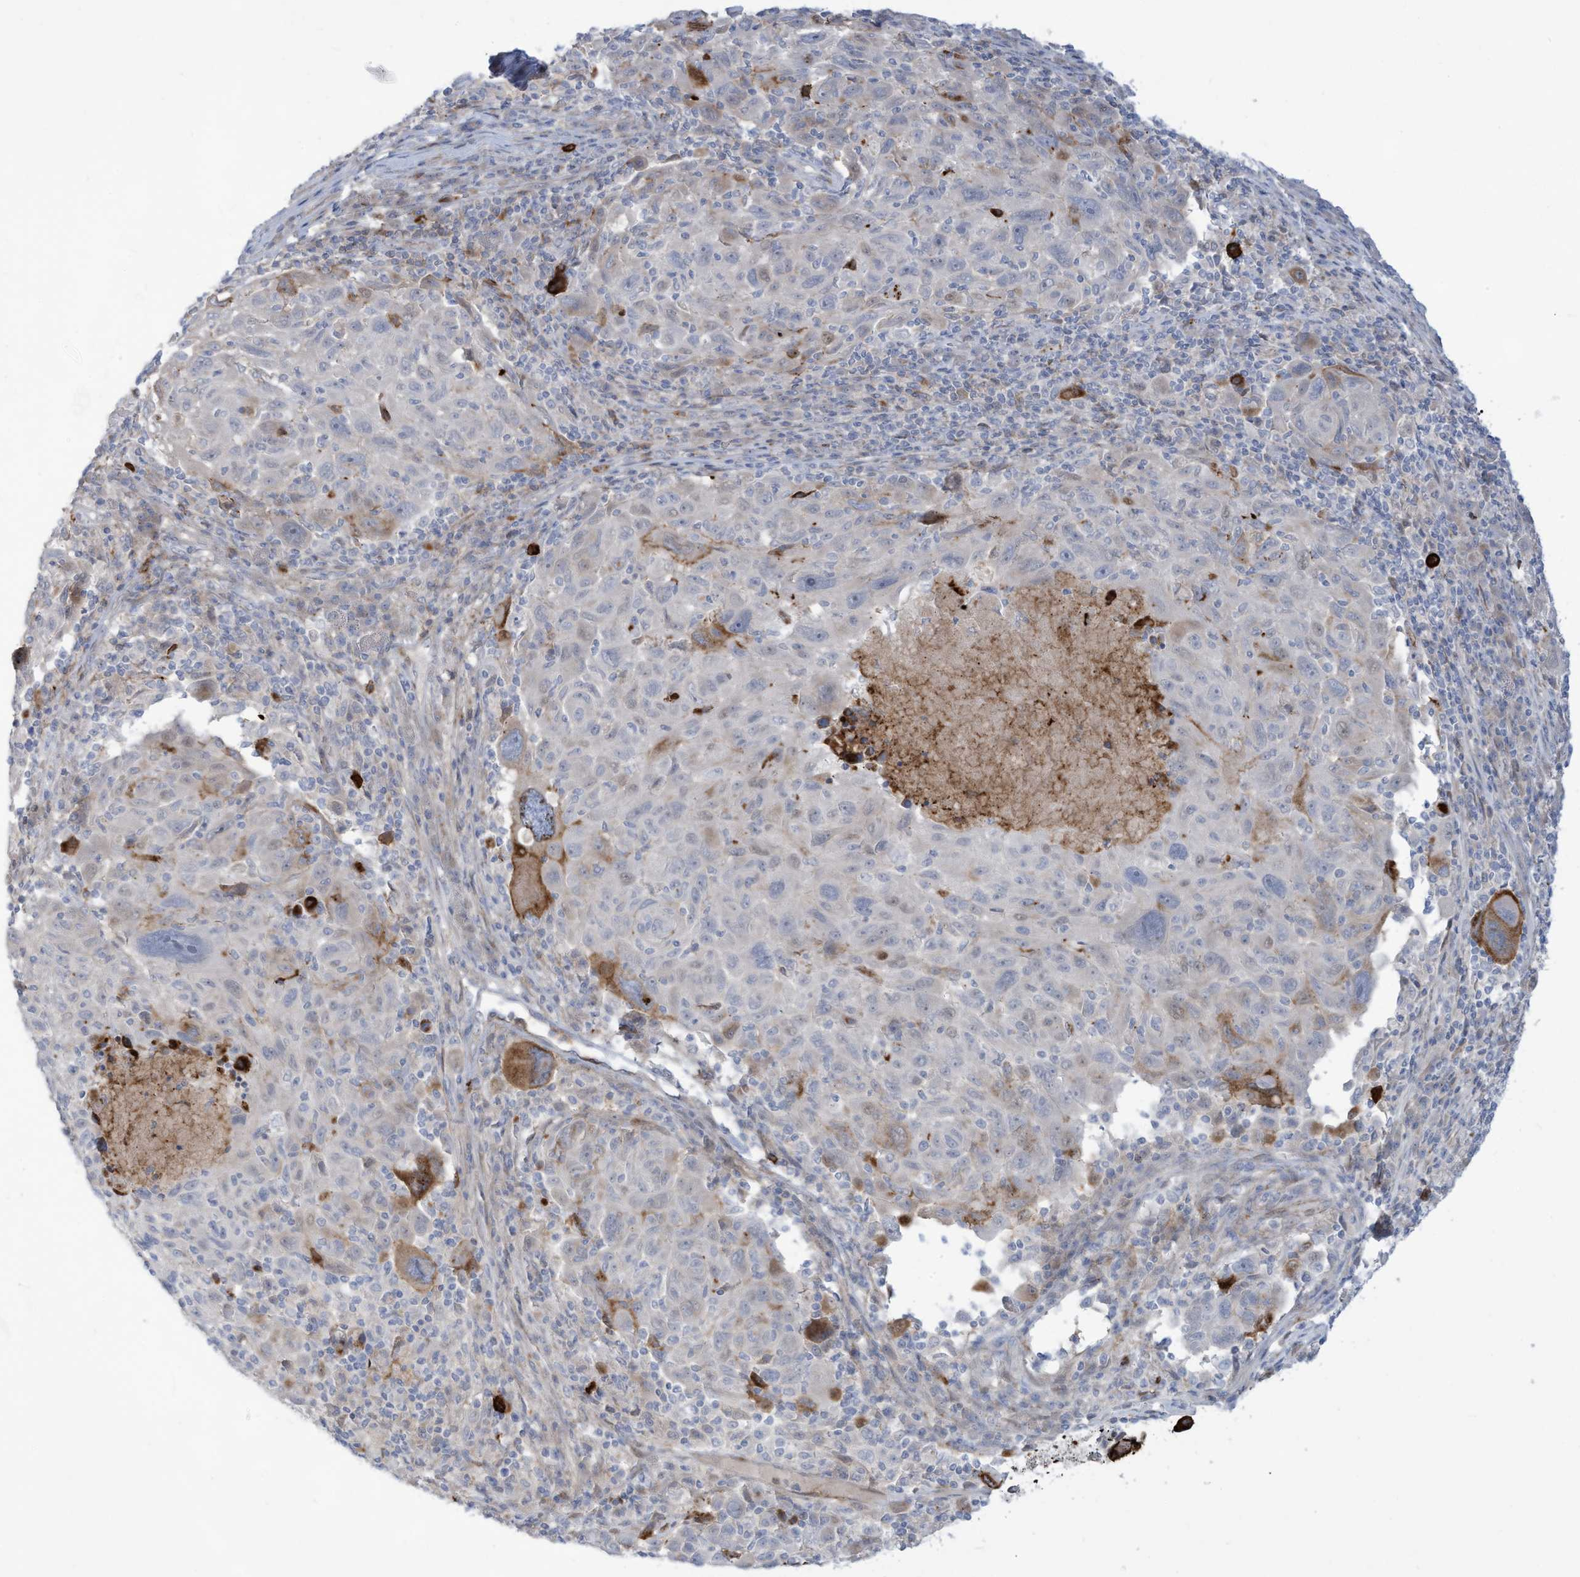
{"staining": {"intensity": "moderate", "quantity": "<25%", "location": "cytoplasmic/membranous"}, "tissue": "melanoma", "cell_type": "Tumor cells", "image_type": "cancer", "snomed": [{"axis": "morphology", "description": "Malignant melanoma, NOS"}, {"axis": "topography", "description": "Skin"}], "caption": "IHC (DAB) staining of melanoma exhibits moderate cytoplasmic/membranous protein staining in approximately <25% of tumor cells.", "gene": "NOTO", "patient": {"sex": "male", "age": 53}}